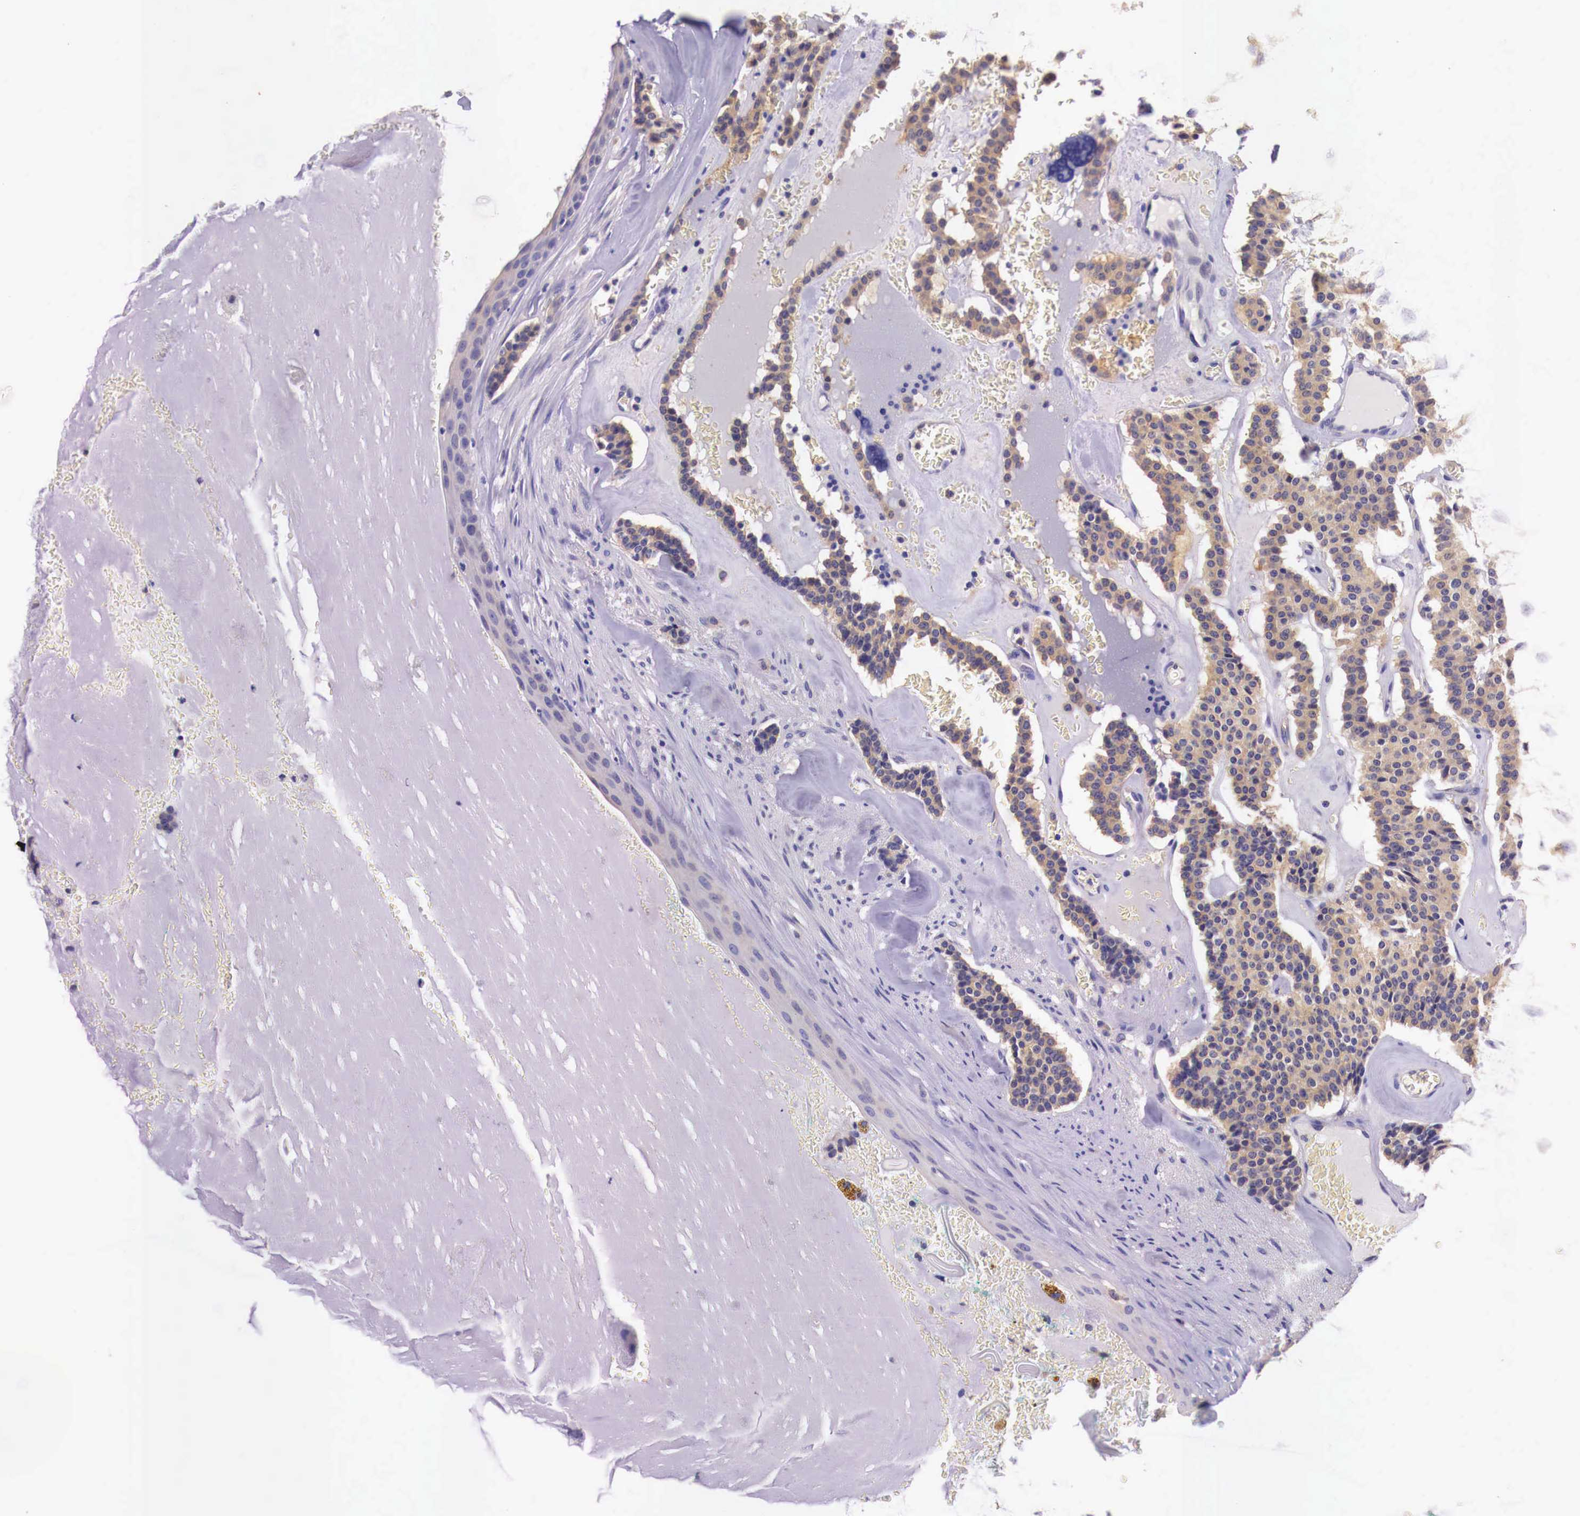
{"staining": {"intensity": "moderate", "quantity": ">75%", "location": "cytoplasmic/membranous"}, "tissue": "carcinoid", "cell_type": "Tumor cells", "image_type": "cancer", "snomed": [{"axis": "morphology", "description": "Carcinoid, malignant, NOS"}, {"axis": "topography", "description": "Bronchus"}], "caption": "Immunohistochemical staining of carcinoid (malignant) demonstrates medium levels of moderate cytoplasmic/membranous protein expression in approximately >75% of tumor cells.", "gene": "GRIPAP1", "patient": {"sex": "male", "age": 55}}